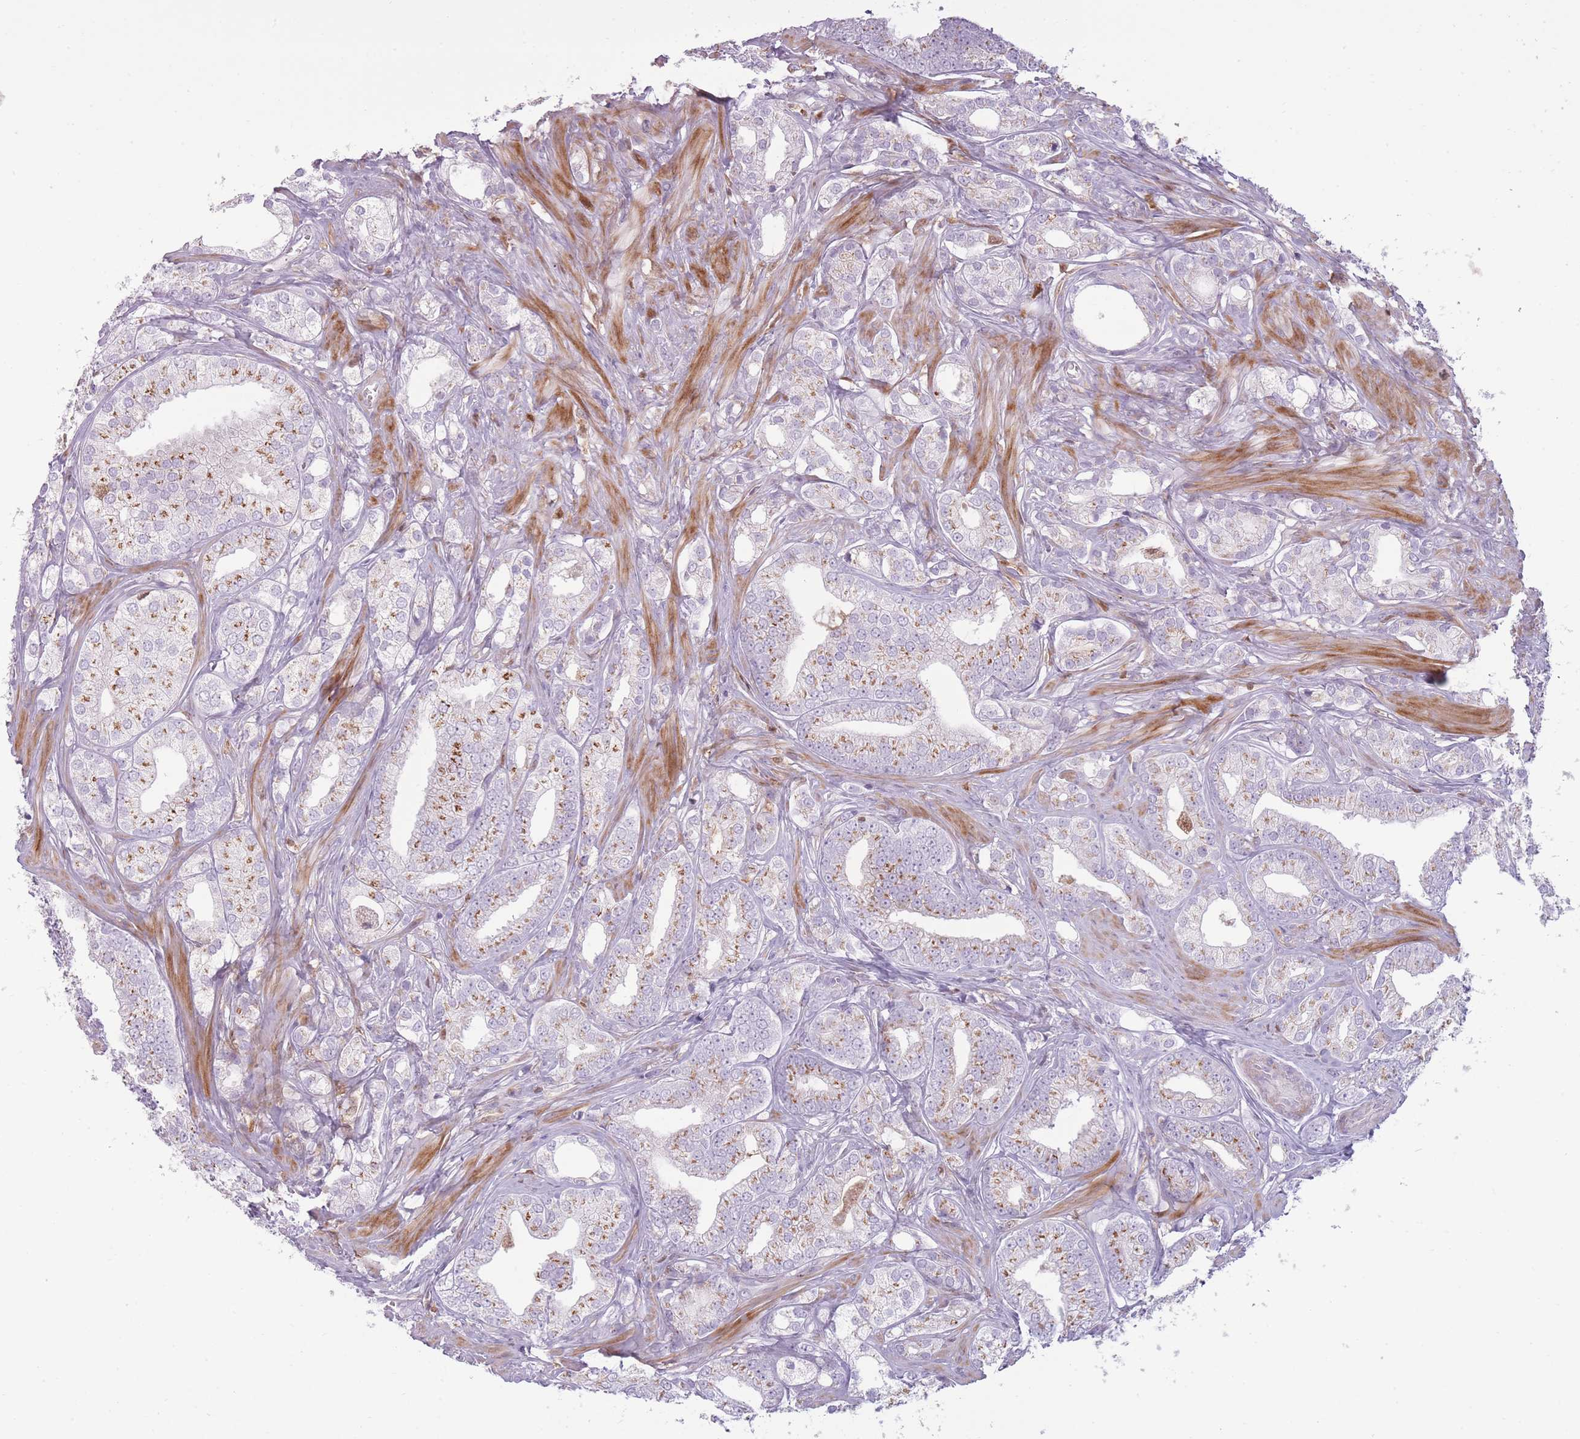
{"staining": {"intensity": "moderate", "quantity": "25%-75%", "location": "cytoplasmic/membranous"}, "tissue": "prostate cancer", "cell_type": "Tumor cells", "image_type": "cancer", "snomed": [{"axis": "morphology", "description": "Adenocarcinoma, High grade"}, {"axis": "topography", "description": "Prostate"}], "caption": "Immunohistochemistry of prostate cancer (high-grade adenocarcinoma) shows medium levels of moderate cytoplasmic/membranous staining in approximately 25%-75% of tumor cells.", "gene": "LGALS9", "patient": {"sex": "male", "age": 50}}